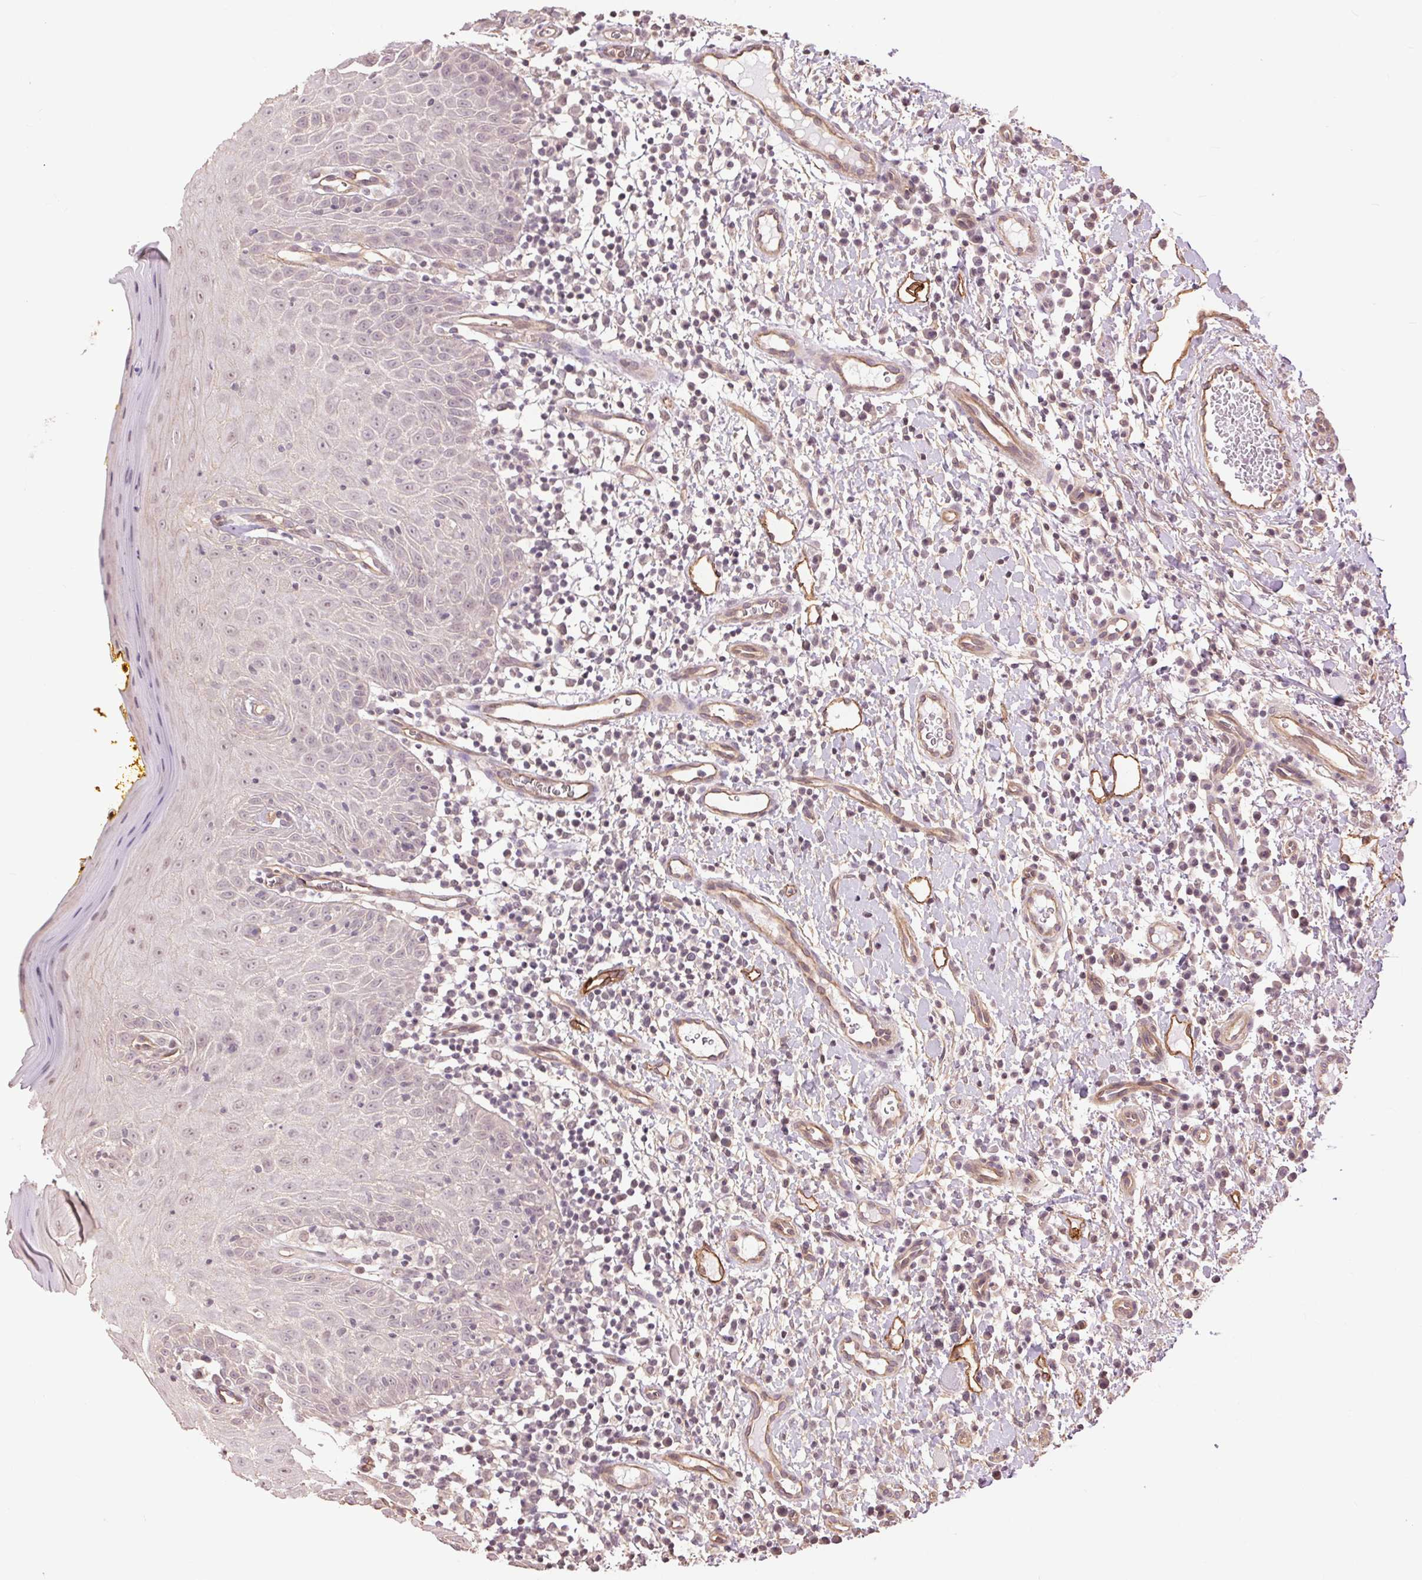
{"staining": {"intensity": "weak", "quantity": "<25%", "location": "nuclear"}, "tissue": "oral mucosa", "cell_type": "Squamous epithelial cells", "image_type": "normal", "snomed": [{"axis": "morphology", "description": "Normal tissue, NOS"}, {"axis": "topography", "description": "Oral tissue"}, {"axis": "topography", "description": "Tounge, NOS"}], "caption": "Image shows no protein staining in squamous epithelial cells of unremarkable oral mucosa.", "gene": "PALM", "patient": {"sex": "female", "age": 58}}